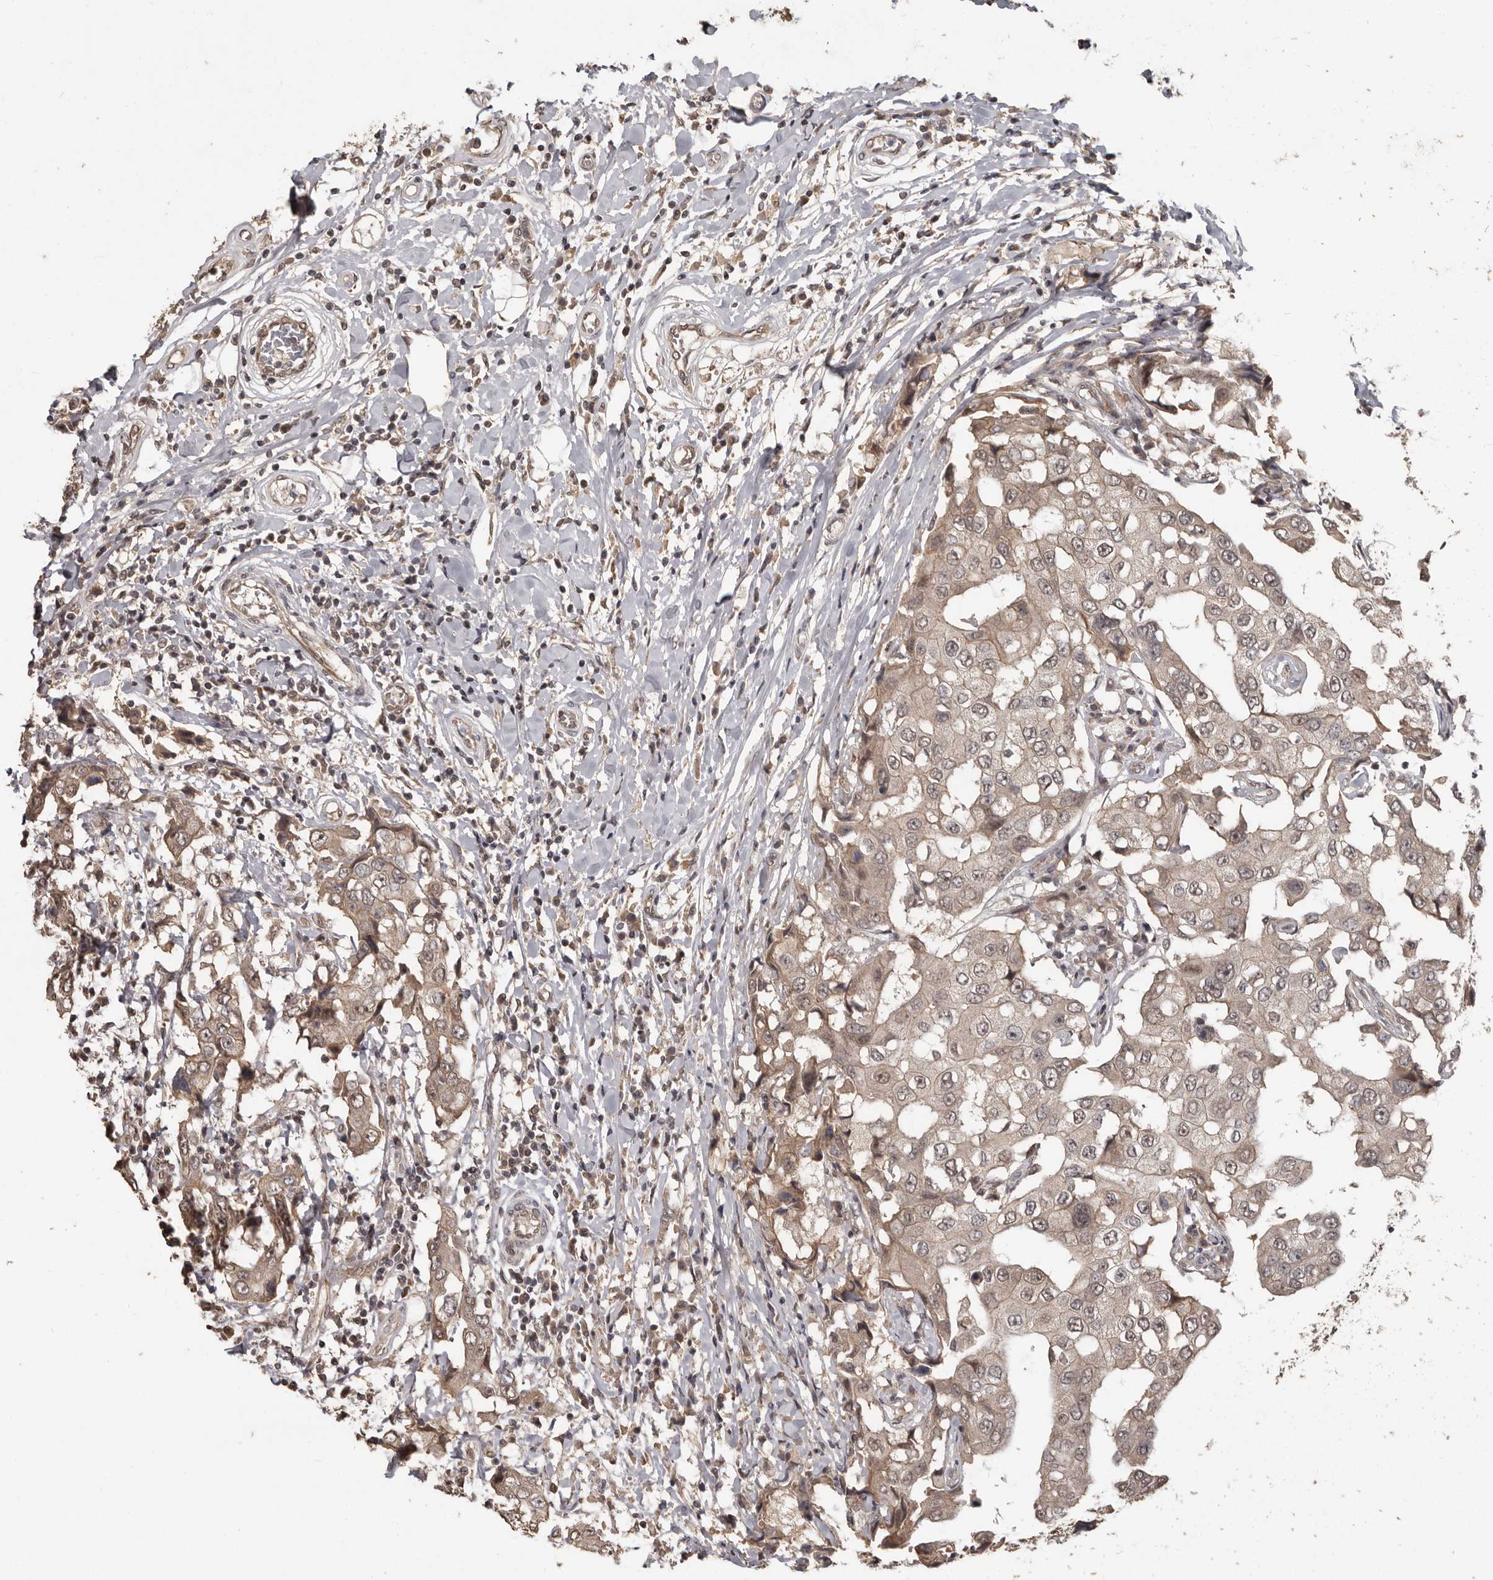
{"staining": {"intensity": "moderate", "quantity": ">75%", "location": "cytoplasmic/membranous,nuclear"}, "tissue": "breast cancer", "cell_type": "Tumor cells", "image_type": "cancer", "snomed": [{"axis": "morphology", "description": "Duct carcinoma"}, {"axis": "topography", "description": "Breast"}], "caption": "An IHC image of neoplastic tissue is shown. Protein staining in brown highlights moderate cytoplasmic/membranous and nuclear positivity in breast intraductal carcinoma within tumor cells. Nuclei are stained in blue.", "gene": "ZFP14", "patient": {"sex": "female", "age": 27}}